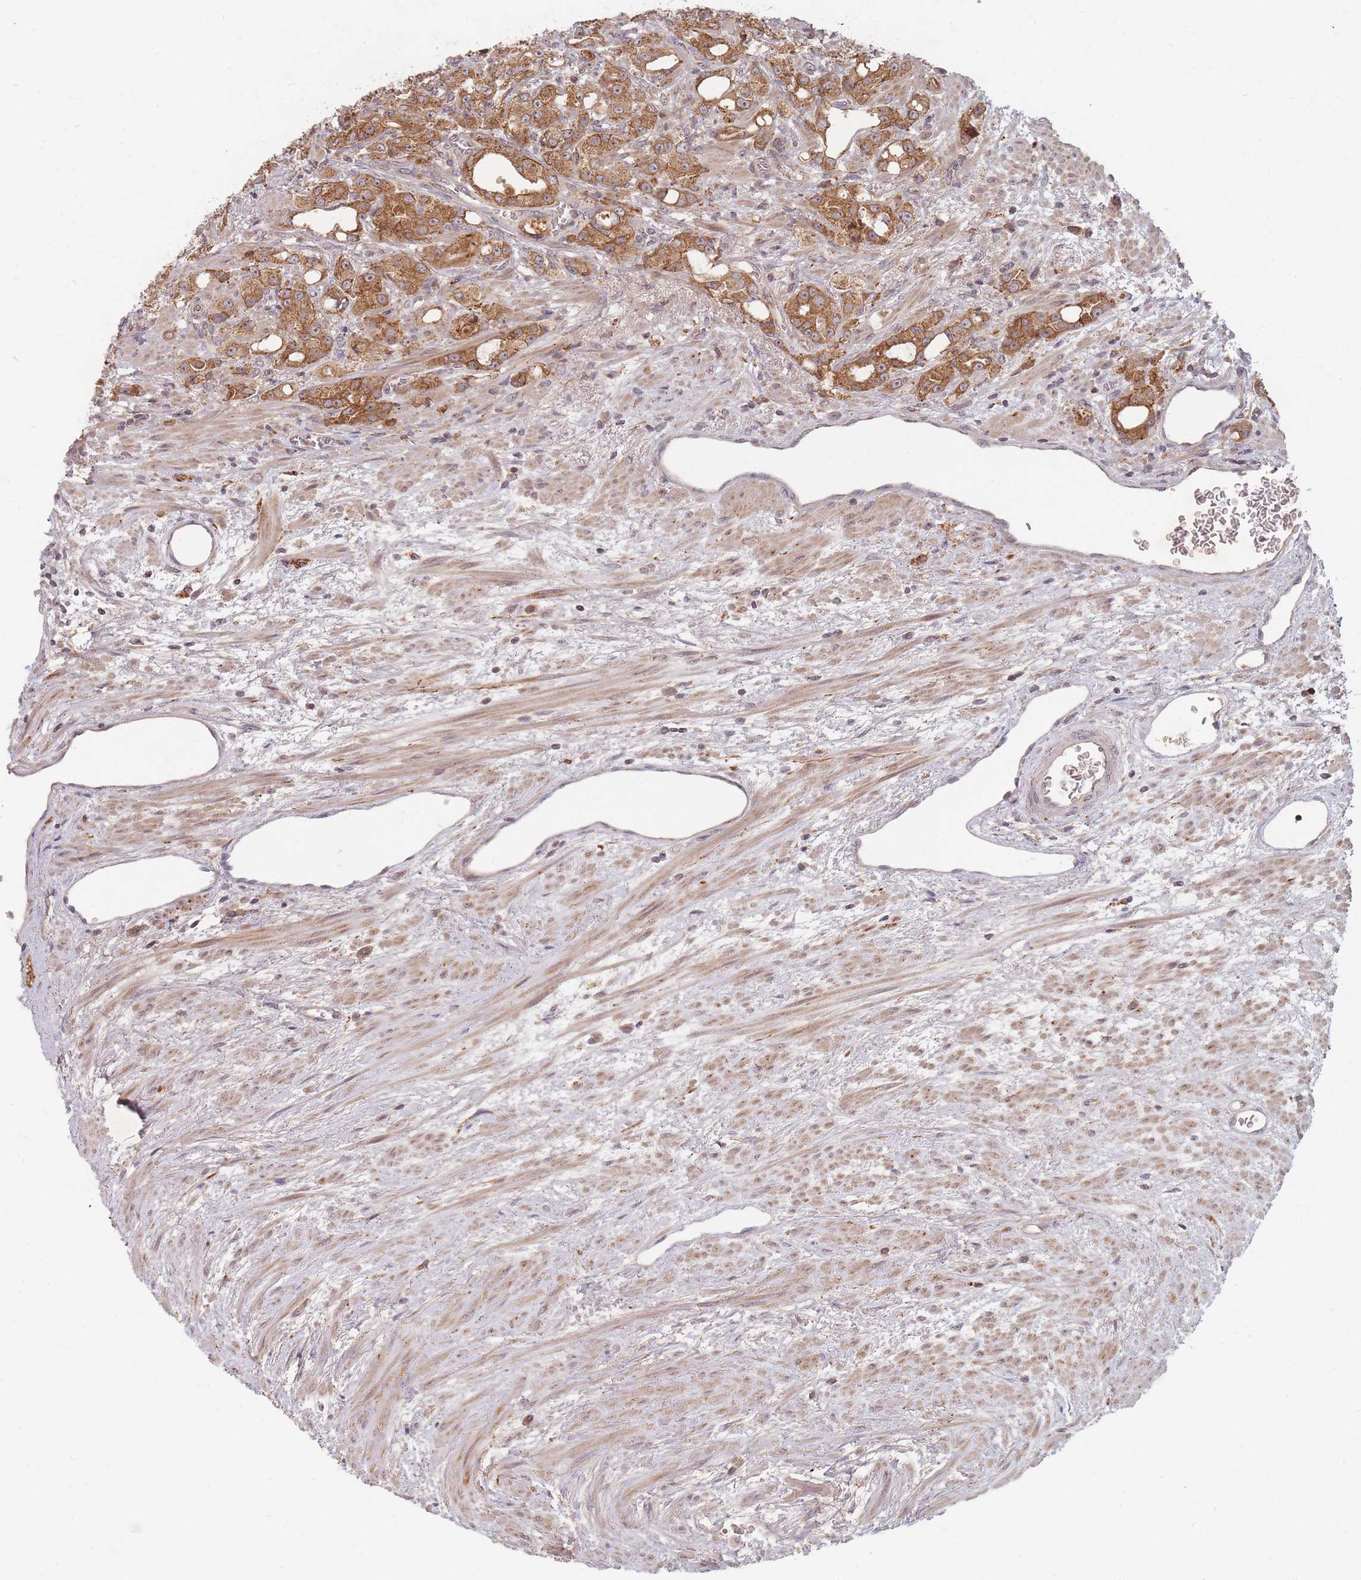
{"staining": {"intensity": "moderate", "quantity": ">75%", "location": "cytoplasmic/membranous"}, "tissue": "prostate cancer", "cell_type": "Tumor cells", "image_type": "cancer", "snomed": [{"axis": "morphology", "description": "Adenocarcinoma, High grade"}, {"axis": "topography", "description": "Prostate"}], "caption": "Prostate cancer stained with IHC displays moderate cytoplasmic/membranous expression in about >75% of tumor cells. (IHC, brightfield microscopy, high magnification).", "gene": "RADX", "patient": {"sex": "male", "age": 69}}